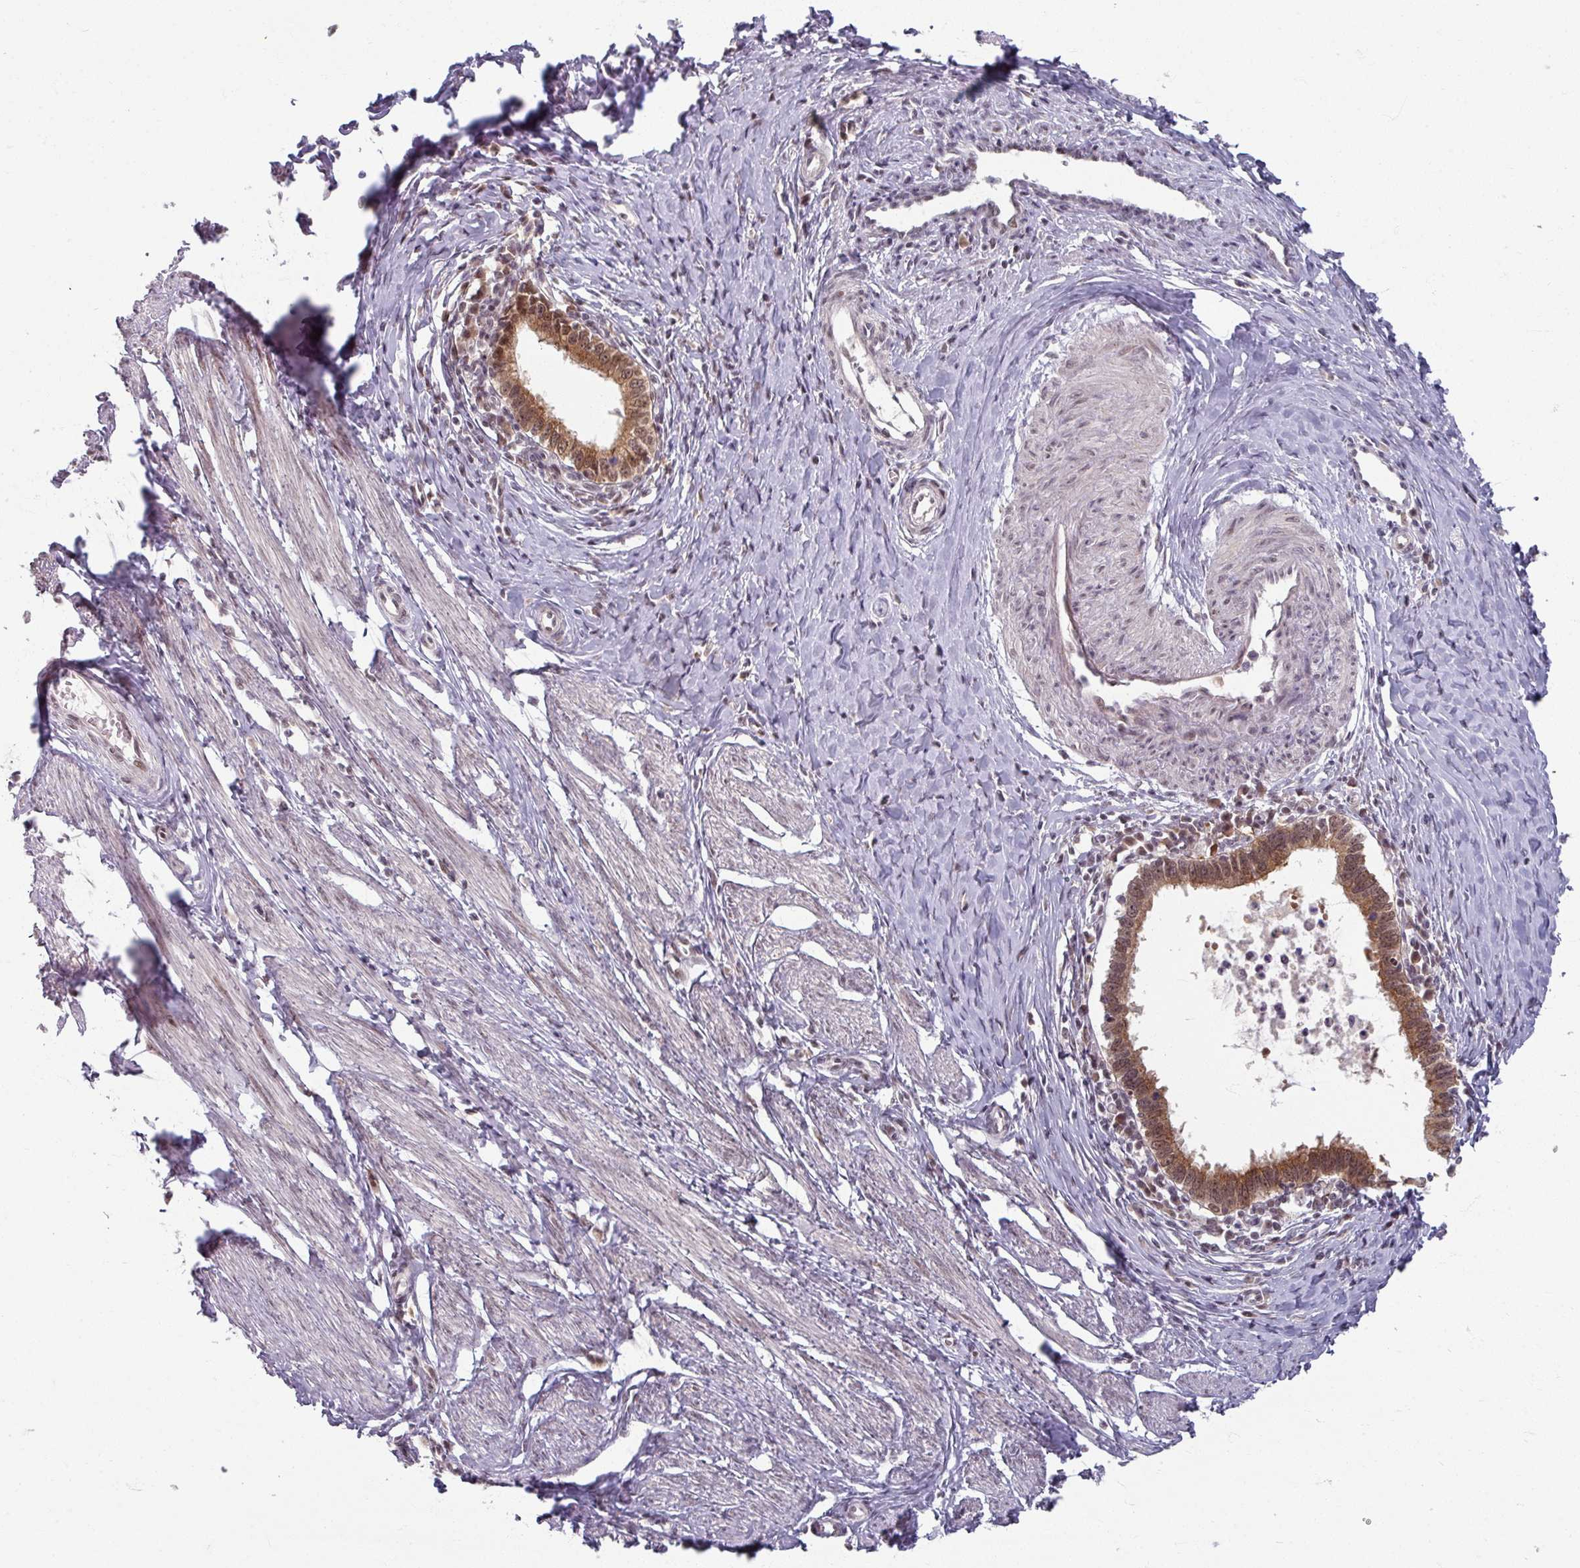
{"staining": {"intensity": "moderate", "quantity": ">75%", "location": "cytoplasmic/membranous,nuclear"}, "tissue": "cervical cancer", "cell_type": "Tumor cells", "image_type": "cancer", "snomed": [{"axis": "morphology", "description": "Adenocarcinoma, NOS"}, {"axis": "topography", "description": "Cervix"}], "caption": "A medium amount of moderate cytoplasmic/membranous and nuclear positivity is appreciated in approximately >75% of tumor cells in adenocarcinoma (cervical) tissue.", "gene": "KLC3", "patient": {"sex": "female", "age": 36}}